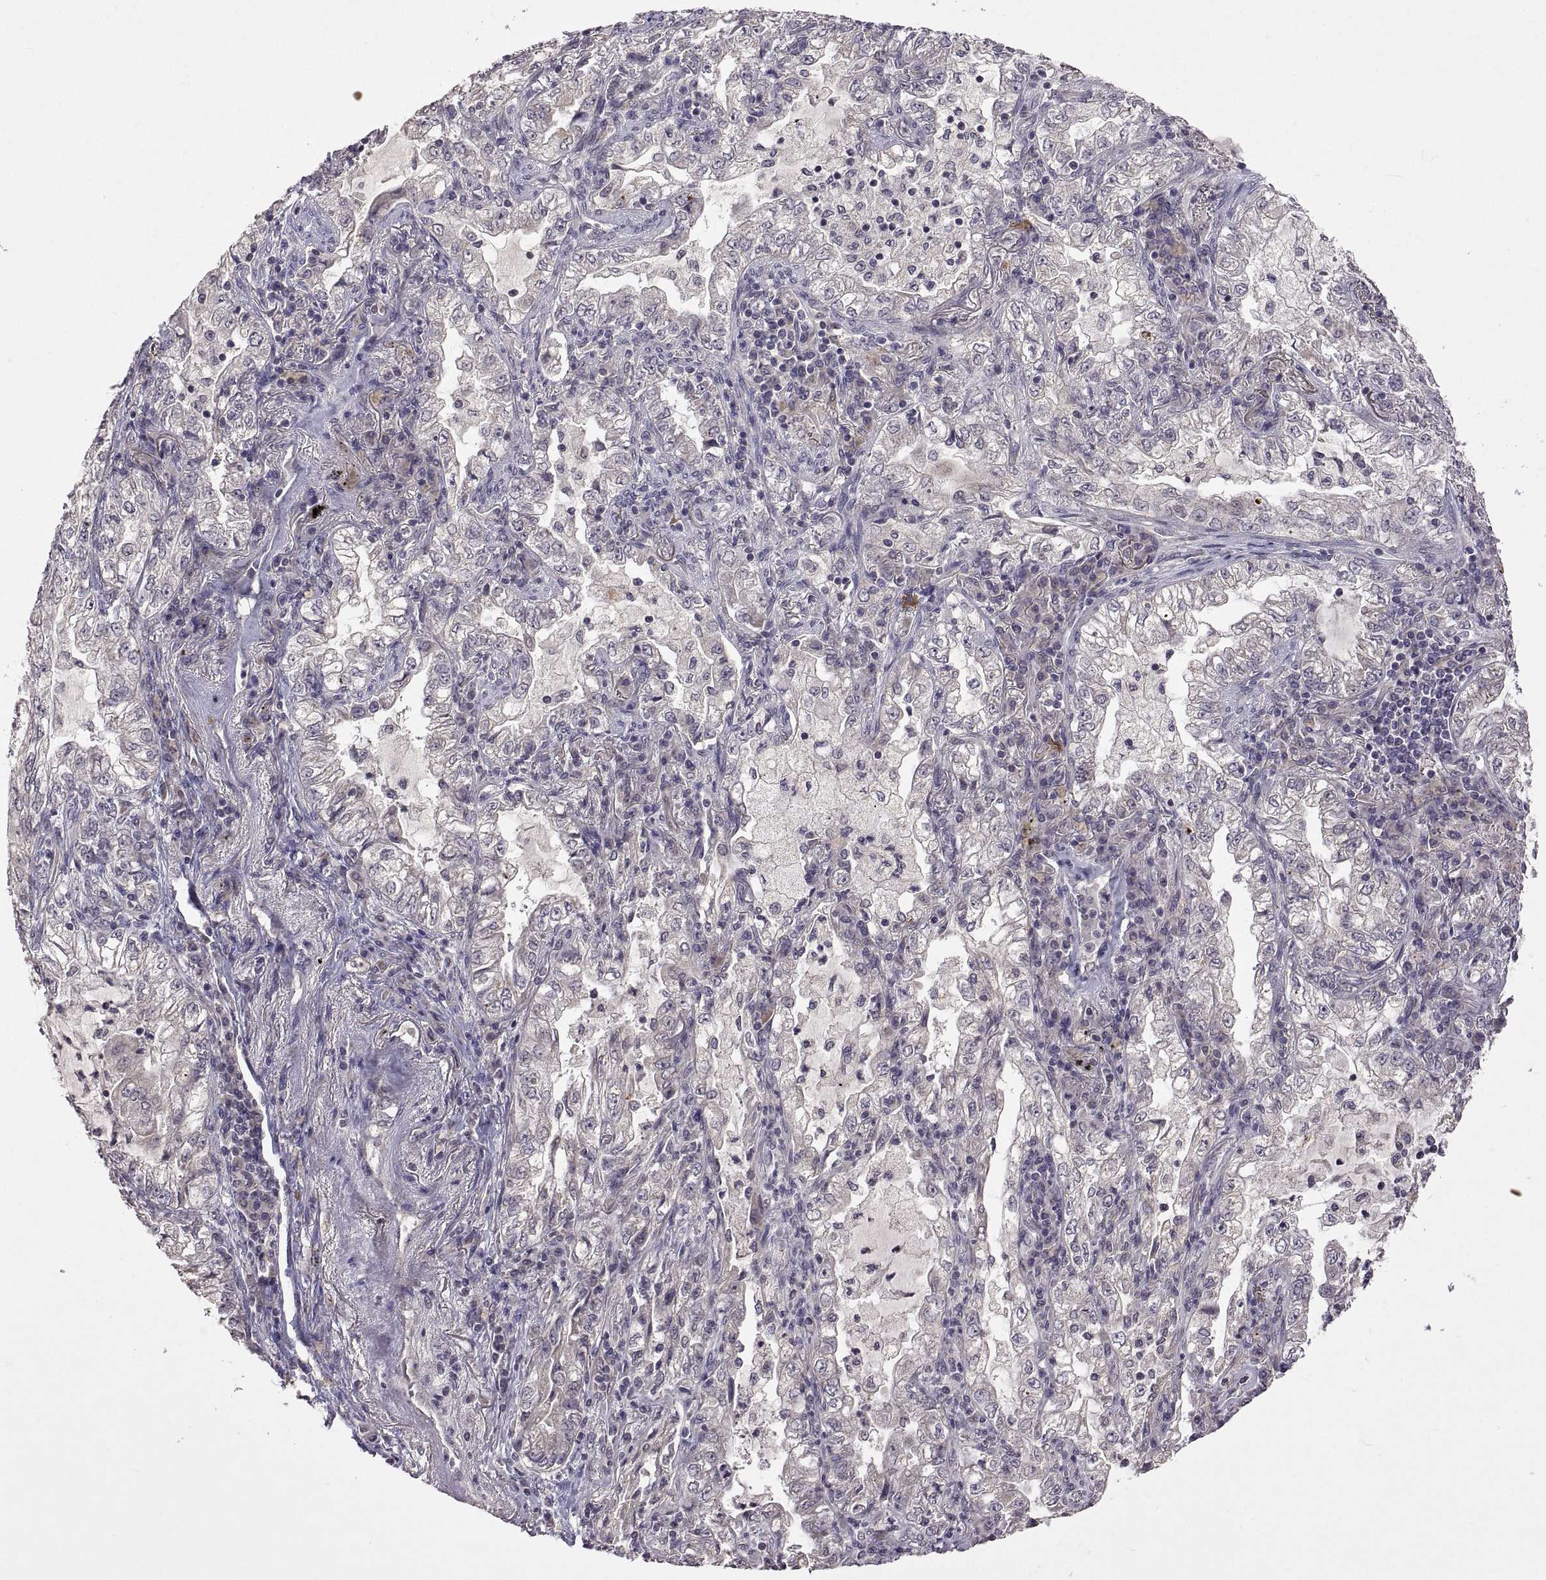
{"staining": {"intensity": "negative", "quantity": "none", "location": "none"}, "tissue": "lung cancer", "cell_type": "Tumor cells", "image_type": "cancer", "snomed": [{"axis": "morphology", "description": "Adenocarcinoma, NOS"}, {"axis": "topography", "description": "Lung"}], "caption": "Photomicrograph shows no protein positivity in tumor cells of lung cancer (adenocarcinoma) tissue.", "gene": "LAMA1", "patient": {"sex": "female", "age": 73}}